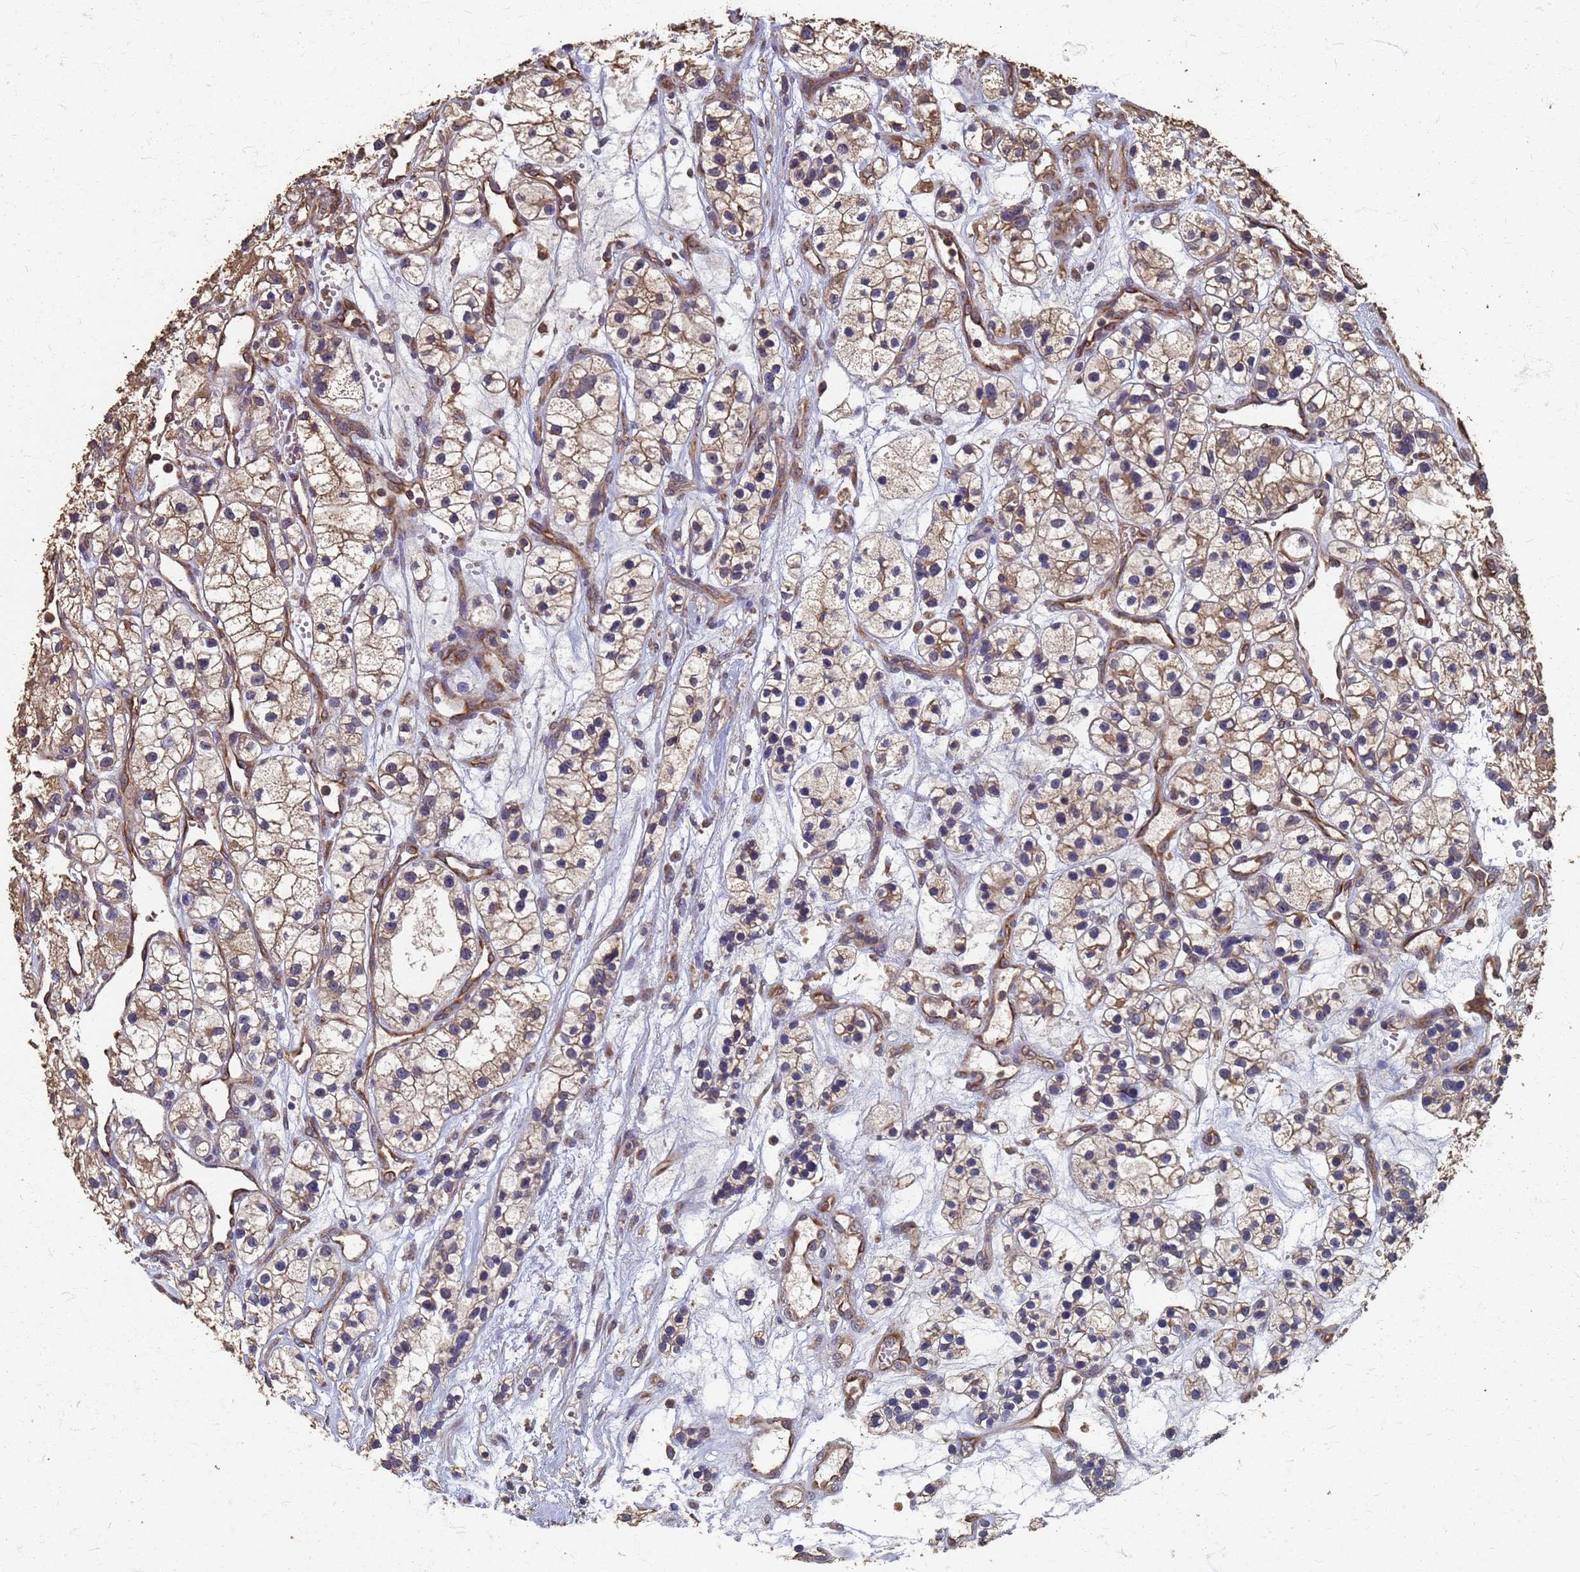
{"staining": {"intensity": "weak", "quantity": ">75%", "location": "cytoplasmic/membranous"}, "tissue": "renal cancer", "cell_type": "Tumor cells", "image_type": "cancer", "snomed": [{"axis": "morphology", "description": "Adenocarcinoma, NOS"}, {"axis": "topography", "description": "Kidney"}], "caption": "Immunohistochemistry (IHC) staining of renal adenocarcinoma, which reveals low levels of weak cytoplasmic/membranous staining in approximately >75% of tumor cells indicating weak cytoplasmic/membranous protein staining. The staining was performed using DAB (brown) for protein detection and nuclei were counterstained in hematoxylin (blue).", "gene": "DPH5", "patient": {"sex": "female", "age": 57}}